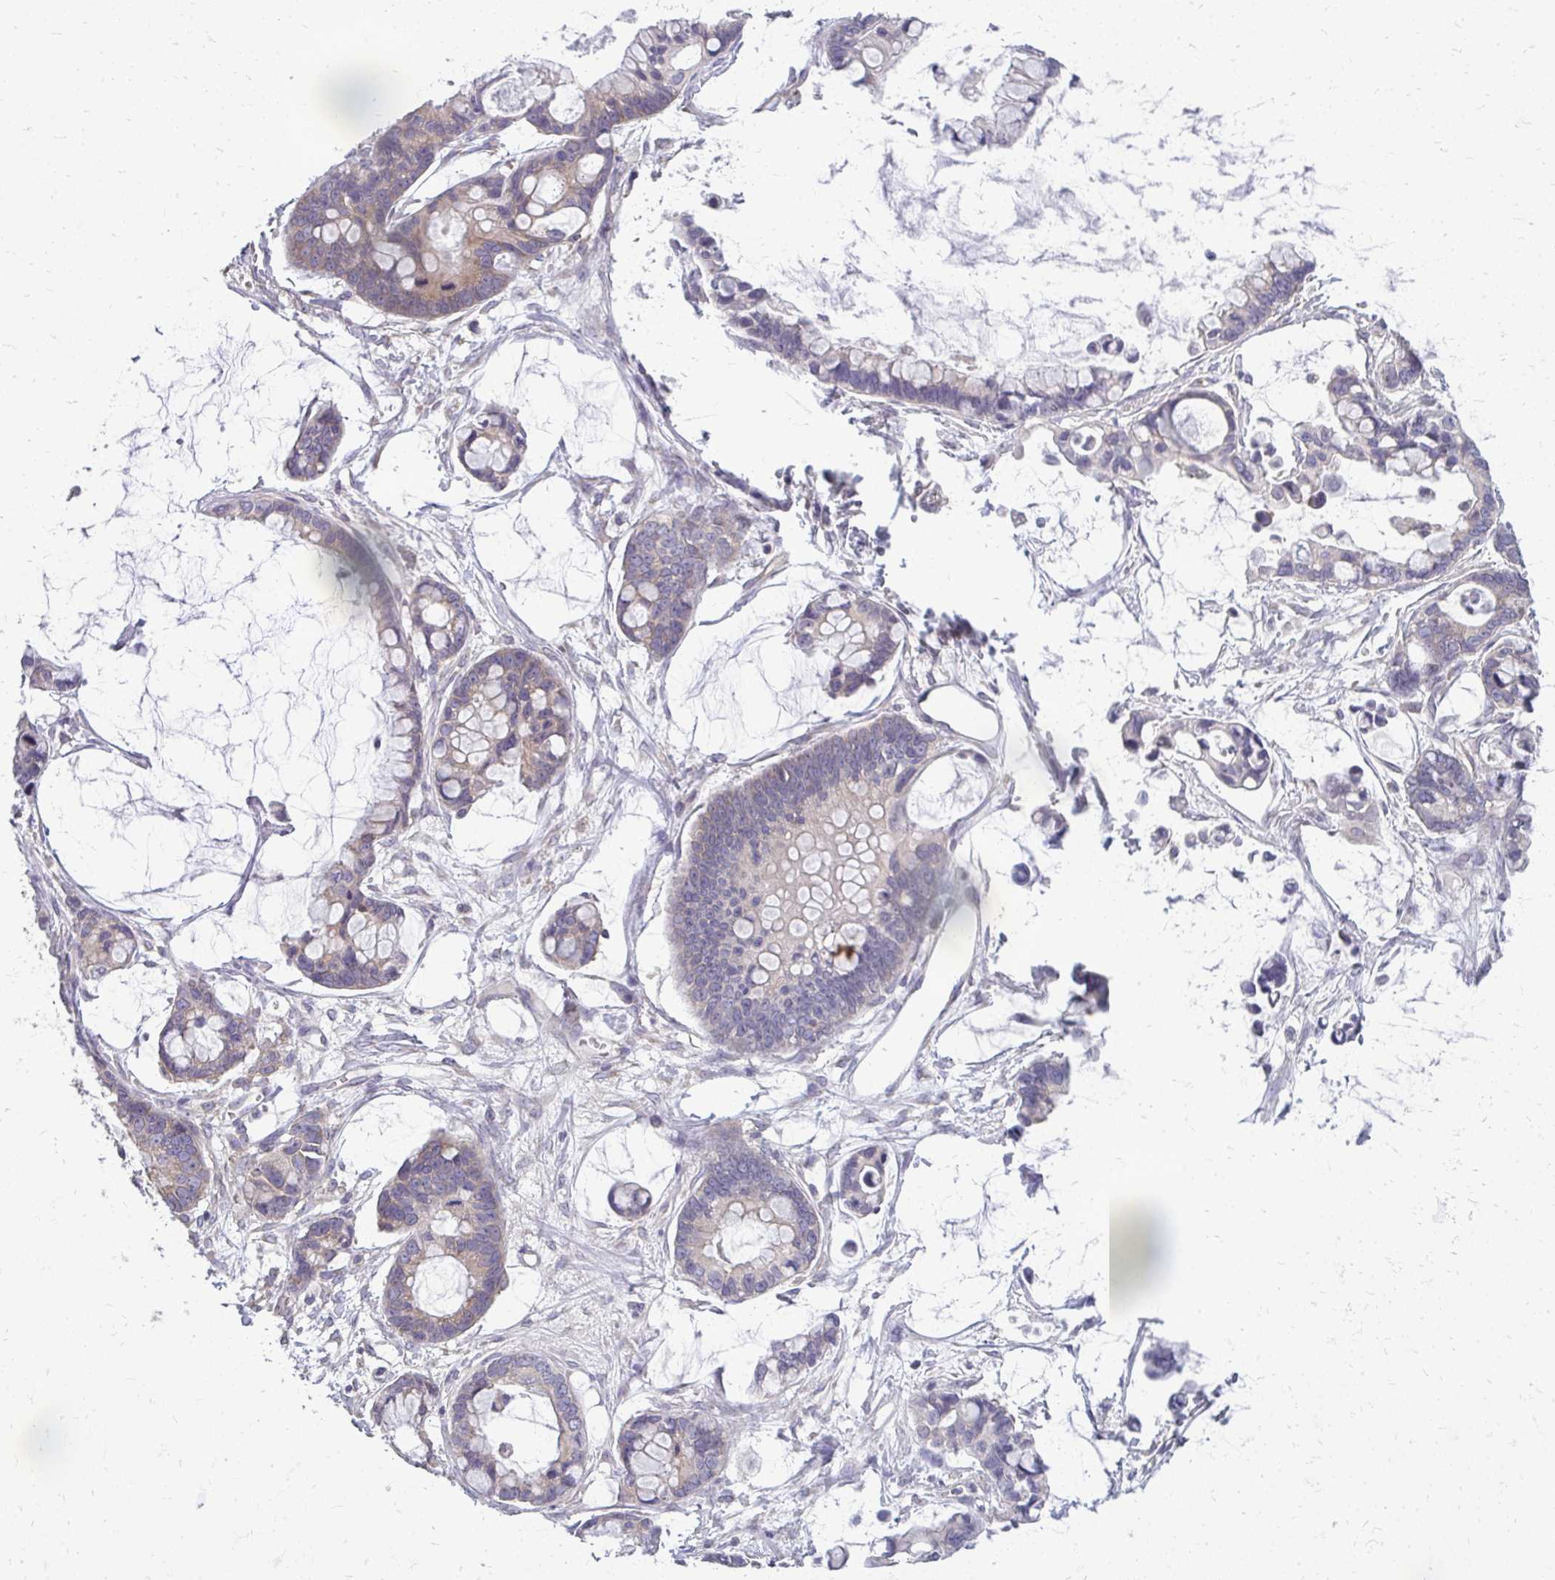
{"staining": {"intensity": "weak", "quantity": "<25%", "location": "cytoplasmic/membranous"}, "tissue": "ovarian cancer", "cell_type": "Tumor cells", "image_type": "cancer", "snomed": [{"axis": "morphology", "description": "Cystadenocarcinoma, mucinous, NOS"}, {"axis": "topography", "description": "Ovary"}], "caption": "The histopathology image demonstrates no staining of tumor cells in mucinous cystadenocarcinoma (ovarian).", "gene": "RPLP2", "patient": {"sex": "female", "age": 63}}